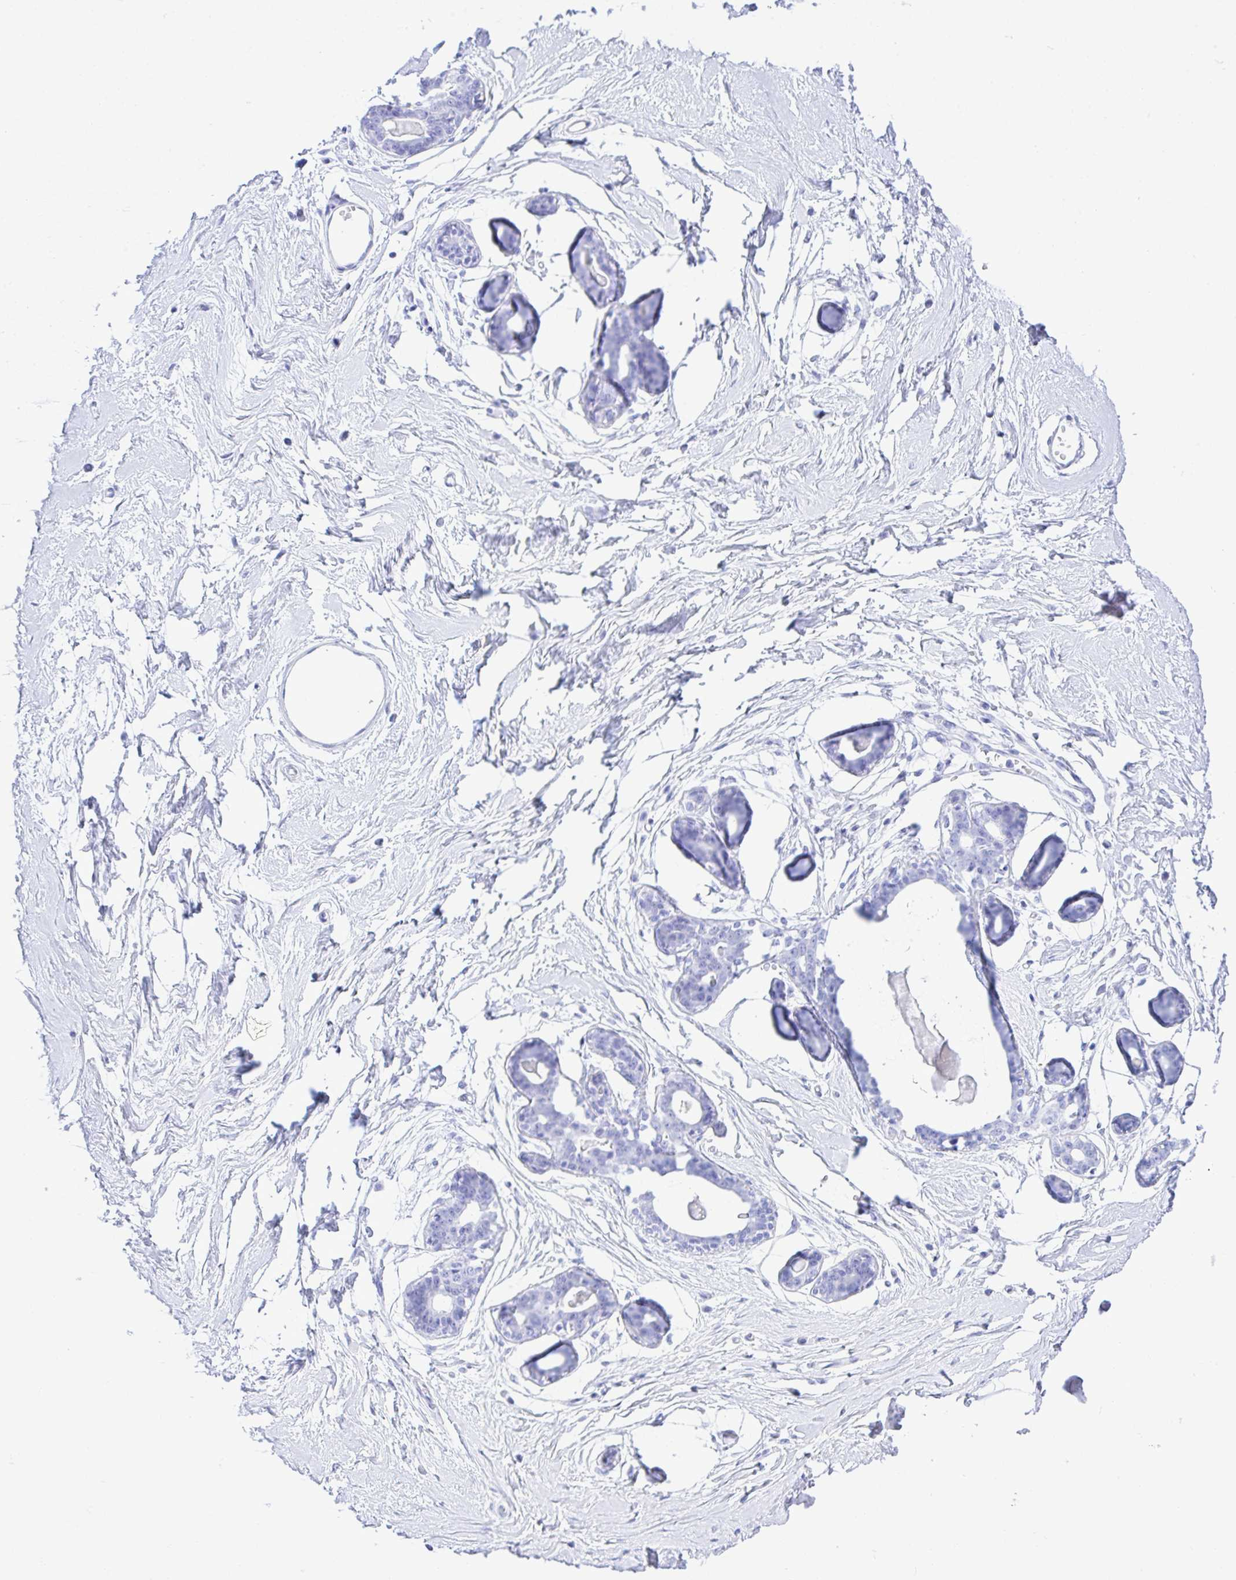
{"staining": {"intensity": "negative", "quantity": "none", "location": "none"}, "tissue": "breast", "cell_type": "Adipocytes", "image_type": "normal", "snomed": [{"axis": "morphology", "description": "Normal tissue, NOS"}, {"axis": "topography", "description": "Breast"}], "caption": "A high-resolution image shows immunohistochemistry (IHC) staining of benign breast, which shows no significant positivity in adipocytes.", "gene": "SELENOV", "patient": {"sex": "female", "age": 45}}